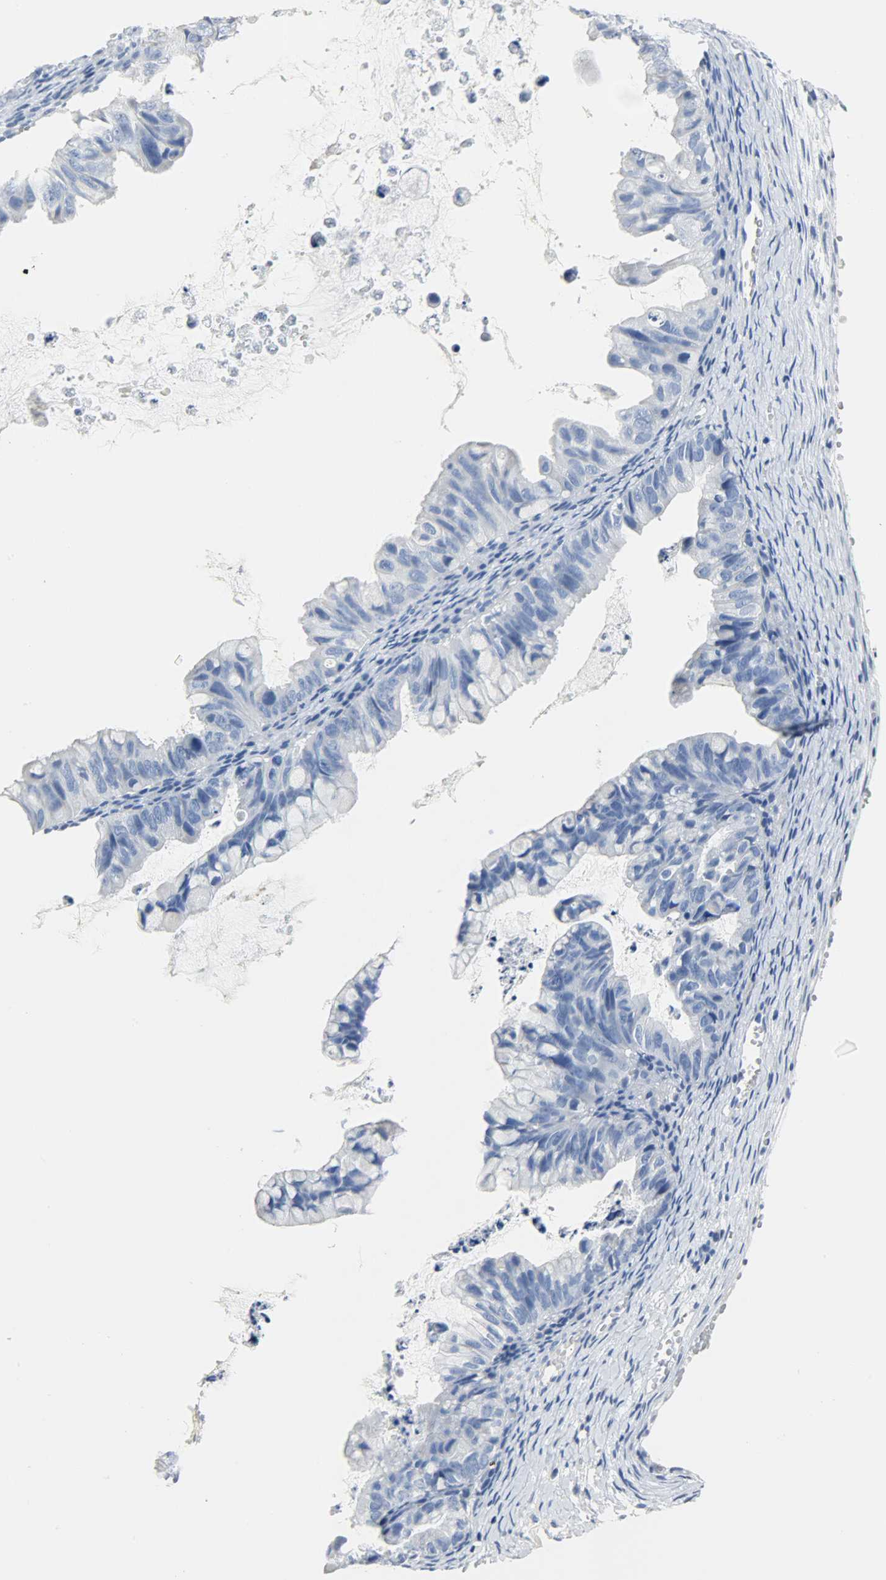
{"staining": {"intensity": "negative", "quantity": "none", "location": "none"}, "tissue": "ovarian cancer", "cell_type": "Tumor cells", "image_type": "cancer", "snomed": [{"axis": "morphology", "description": "Cystadenocarcinoma, mucinous, NOS"}, {"axis": "topography", "description": "Ovary"}], "caption": "The micrograph demonstrates no staining of tumor cells in ovarian cancer.", "gene": "CA3", "patient": {"sex": "female", "age": 36}}